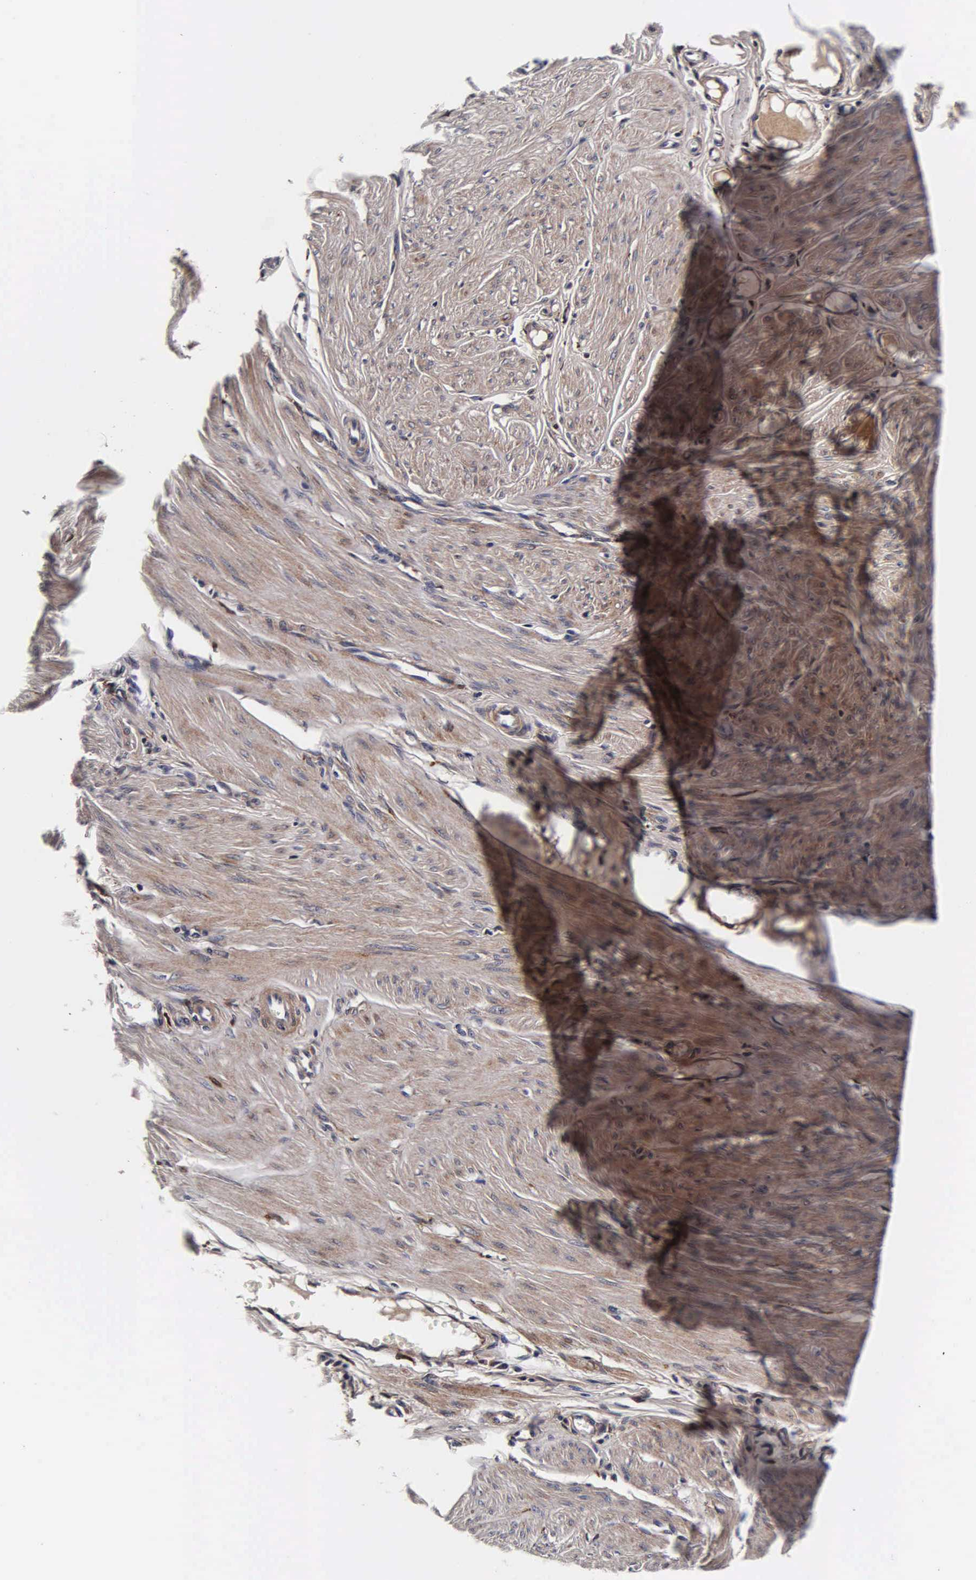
{"staining": {"intensity": "moderate", "quantity": ">75%", "location": "cytoplasmic/membranous"}, "tissue": "smooth muscle", "cell_type": "Smooth muscle cells", "image_type": "normal", "snomed": [{"axis": "morphology", "description": "Normal tissue, NOS"}, {"axis": "topography", "description": "Uterus"}], "caption": "Brown immunohistochemical staining in normal human smooth muscle displays moderate cytoplasmic/membranous positivity in about >75% of smooth muscle cells. (DAB (3,3'-diaminobenzidine) IHC with brightfield microscopy, high magnification).", "gene": "CST3", "patient": {"sex": "female", "age": 45}}